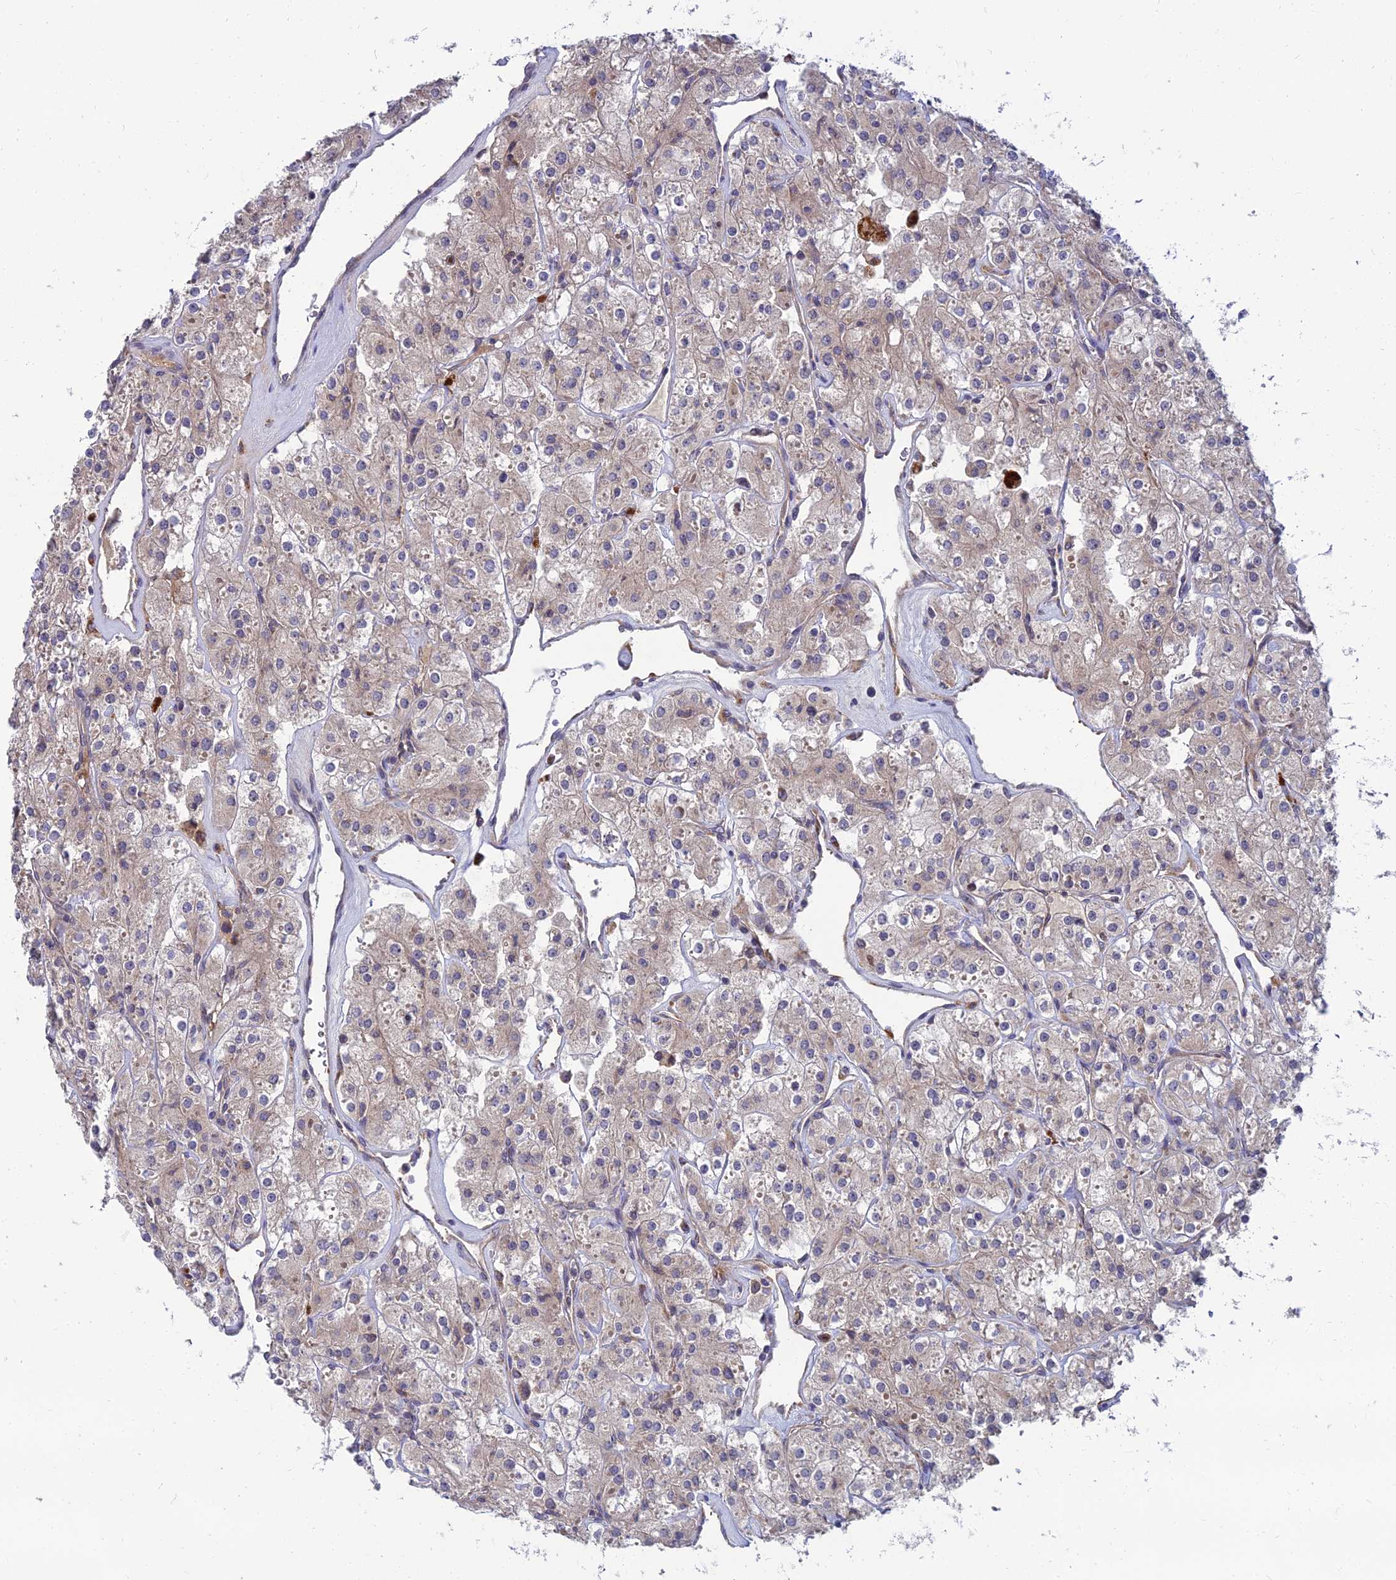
{"staining": {"intensity": "weak", "quantity": "25%-75%", "location": "cytoplasmic/membranous"}, "tissue": "renal cancer", "cell_type": "Tumor cells", "image_type": "cancer", "snomed": [{"axis": "morphology", "description": "Adenocarcinoma, NOS"}, {"axis": "topography", "description": "Kidney"}], "caption": "This micrograph shows IHC staining of human renal cancer (adenocarcinoma), with low weak cytoplasmic/membranous staining in approximately 25%-75% of tumor cells.", "gene": "NPY", "patient": {"sex": "male", "age": 77}}